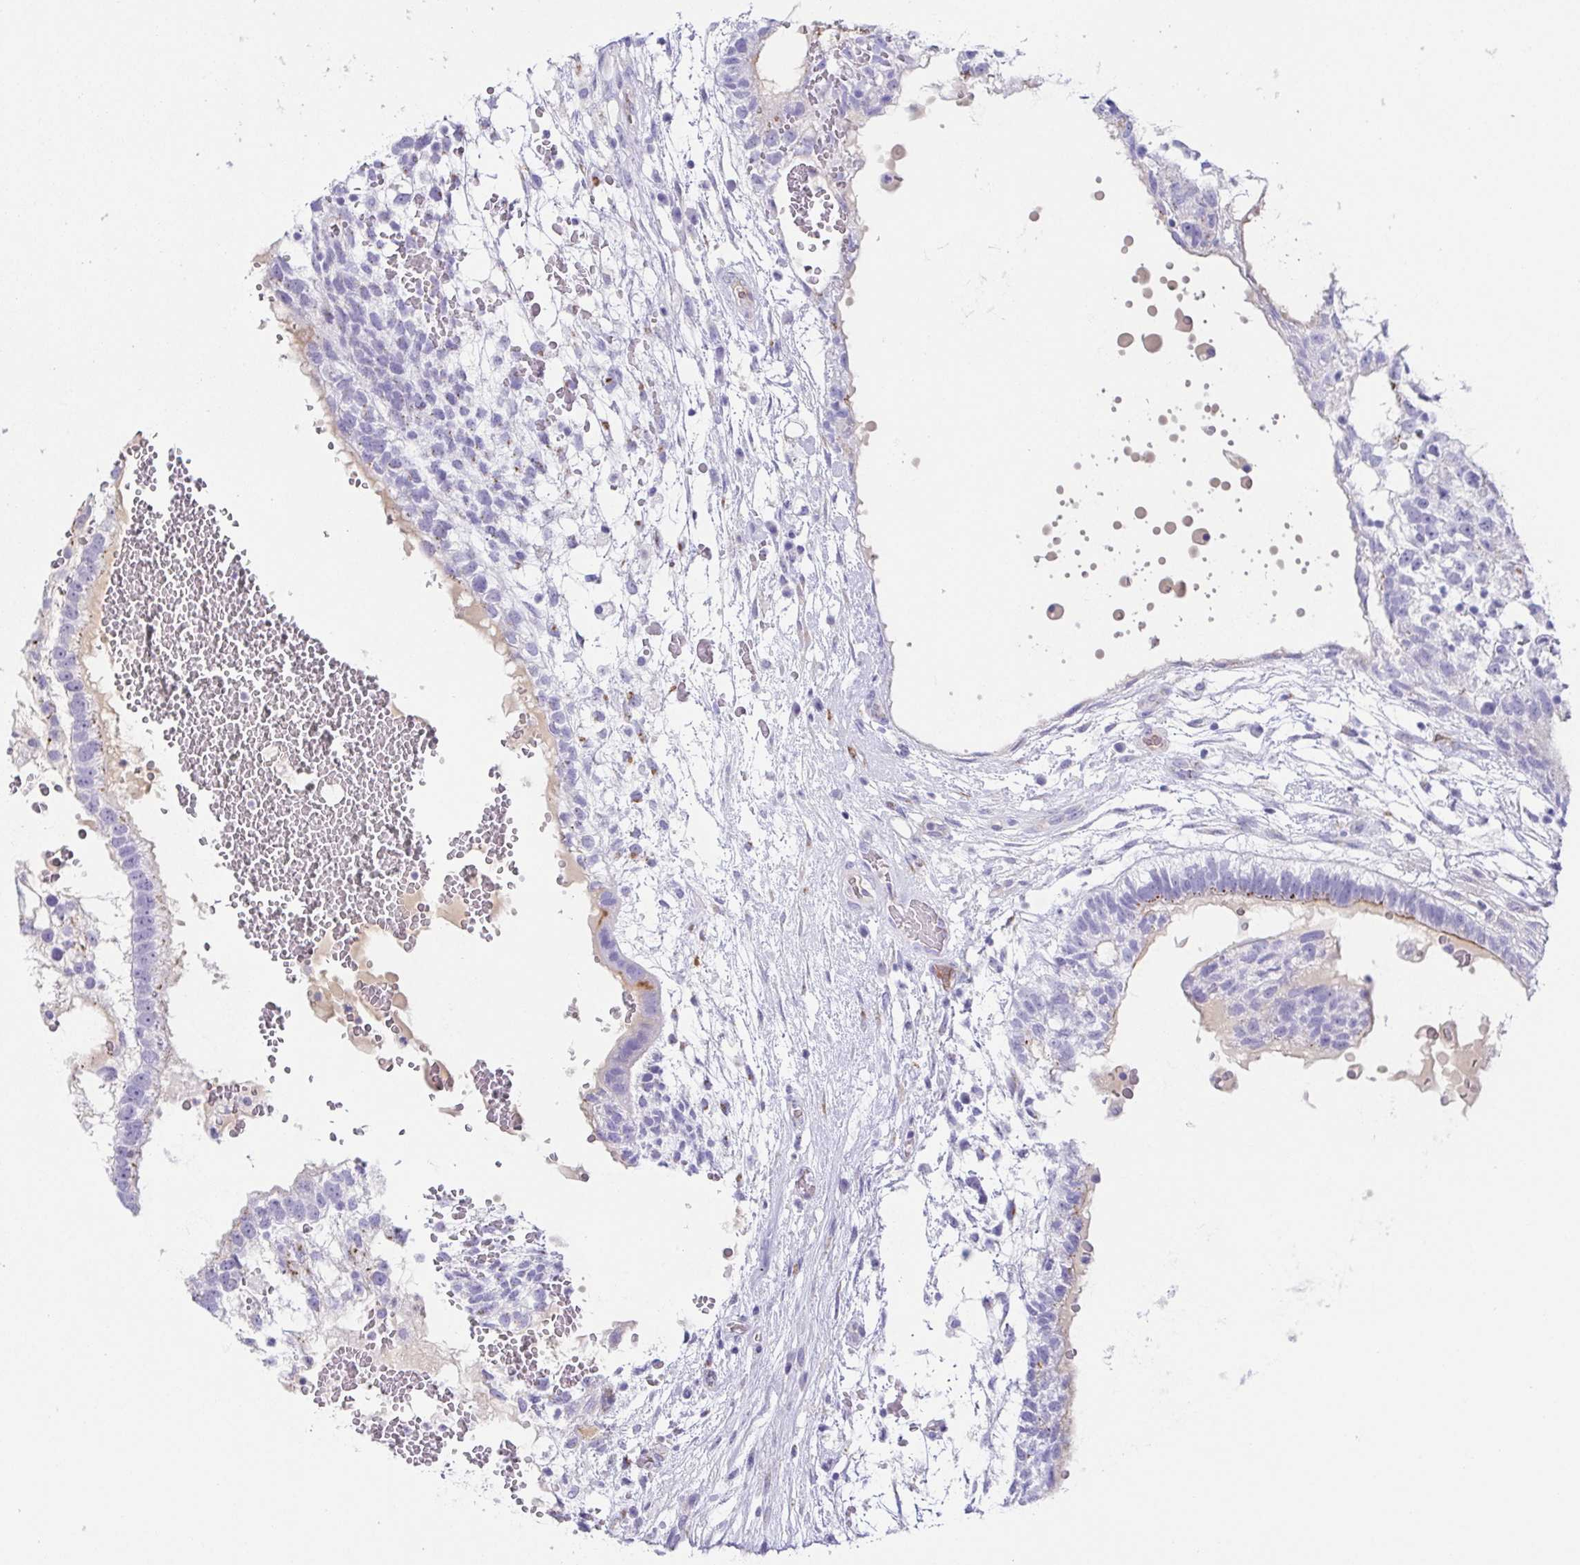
{"staining": {"intensity": "negative", "quantity": "none", "location": "none"}, "tissue": "testis cancer", "cell_type": "Tumor cells", "image_type": "cancer", "snomed": [{"axis": "morphology", "description": "Normal tissue, NOS"}, {"axis": "morphology", "description": "Carcinoma, Embryonal, NOS"}, {"axis": "topography", "description": "Testis"}], "caption": "Immunohistochemistry image of neoplastic tissue: human embryonal carcinoma (testis) stained with DAB exhibits no significant protein staining in tumor cells.", "gene": "LDLRAD1", "patient": {"sex": "male", "age": 32}}